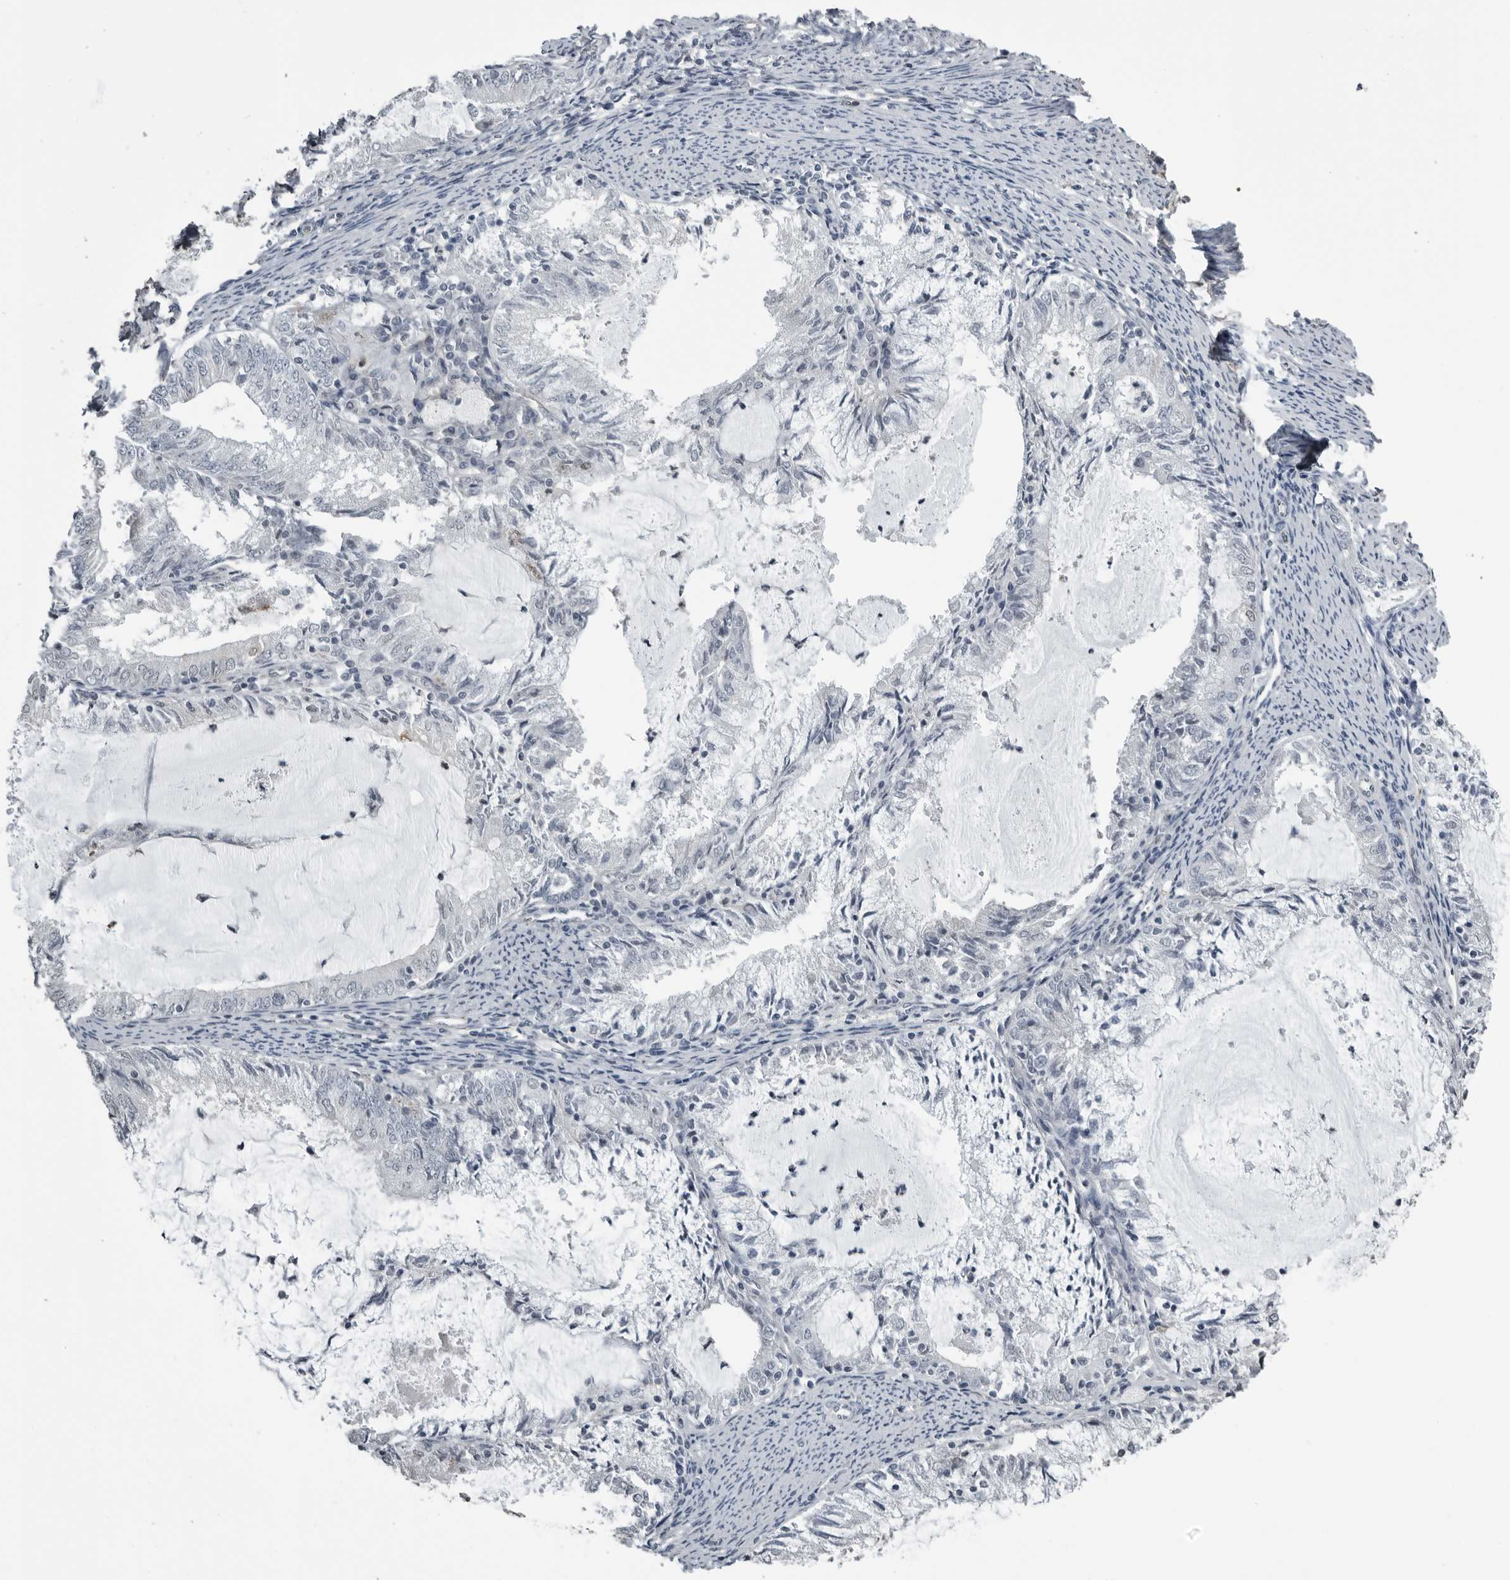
{"staining": {"intensity": "negative", "quantity": "none", "location": "none"}, "tissue": "endometrial cancer", "cell_type": "Tumor cells", "image_type": "cancer", "snomed": [{"axis": "morphology", "description": "Adenocarcinoma, NOS"}, {"axis": "topography", "description": "Endometrium"}], "caption": "Immunohistochemical staining of human endometrial adenocarcinoma shows no significant positivity in tumor cells.", "gene": "PRRX2", "patient": {"sex": "female", "age": 57}}